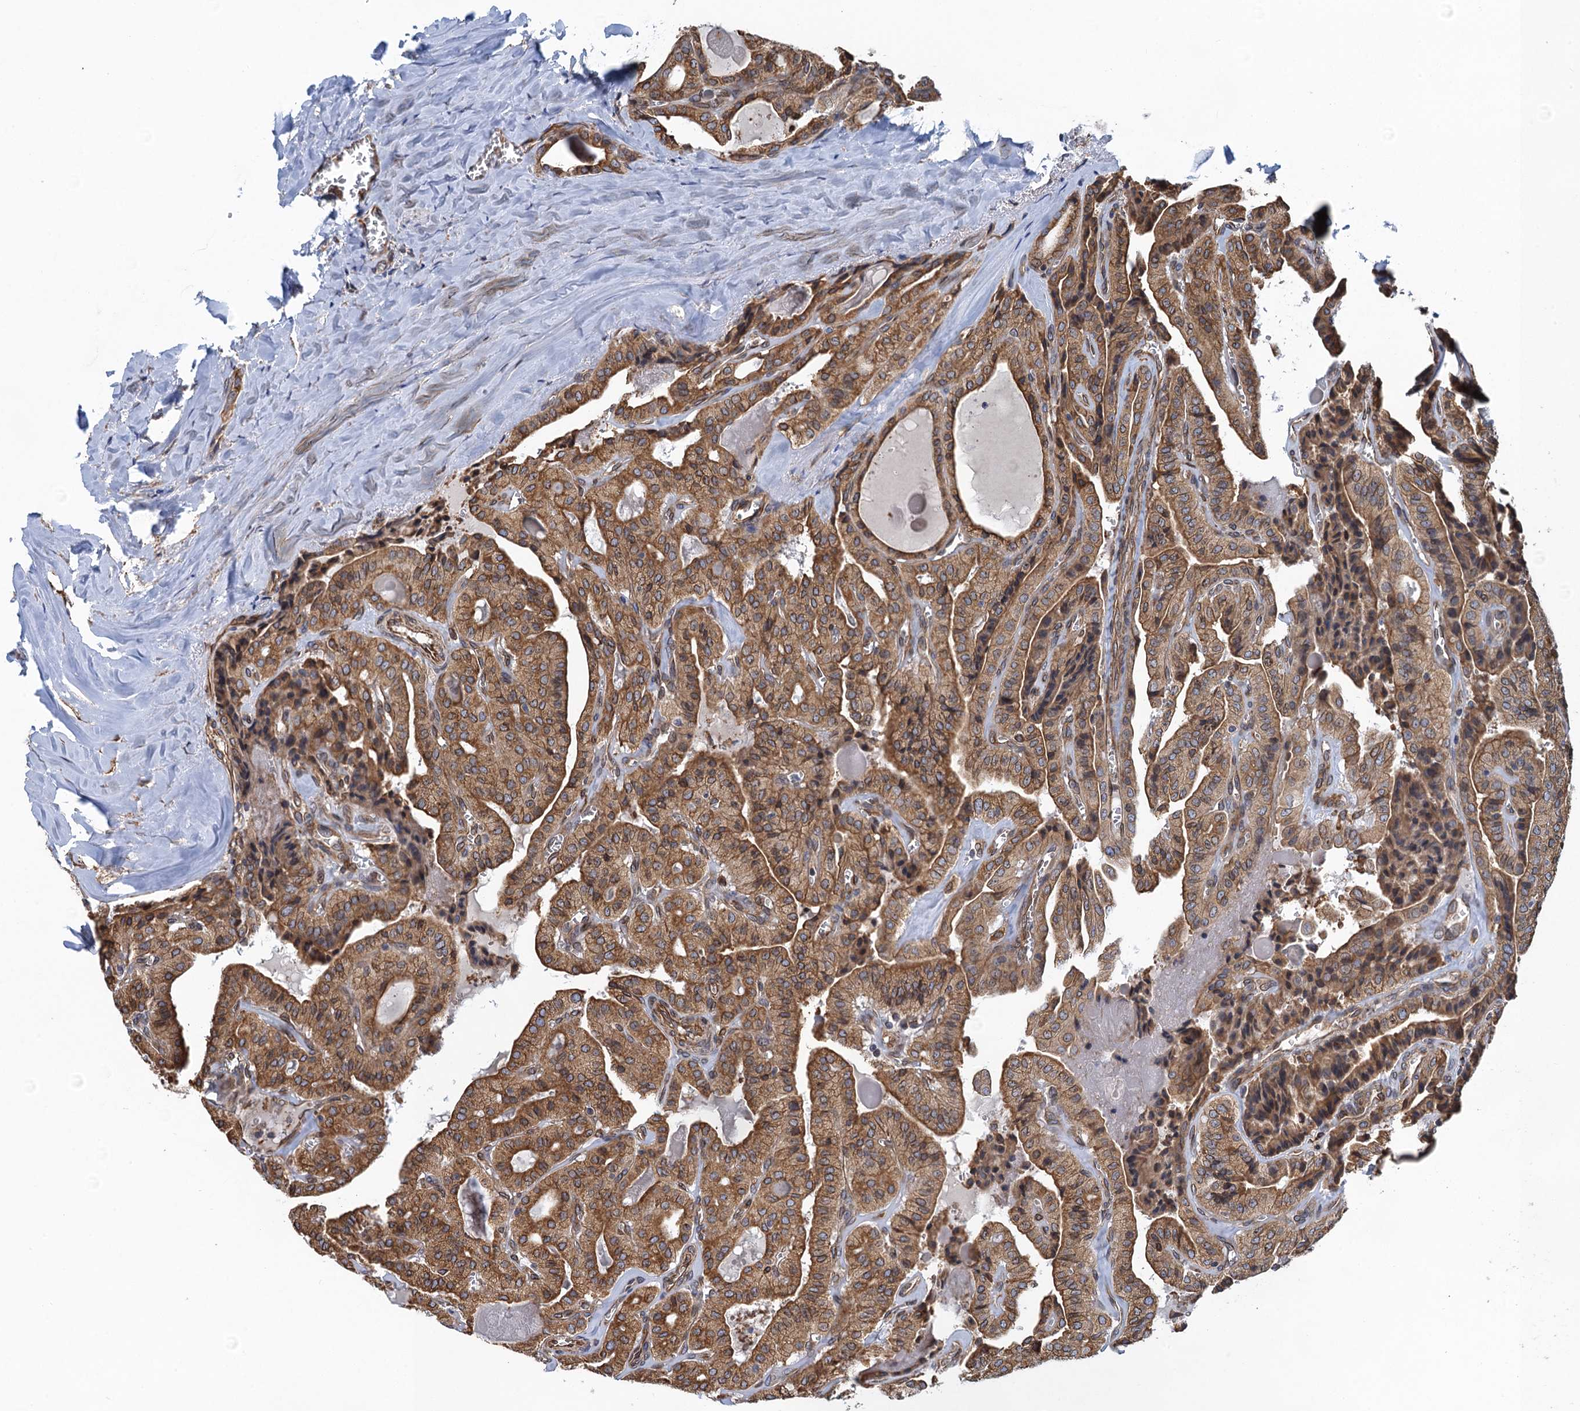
{"staining": {"intensity": "moderate", "quantity": ">75%", "location": "cytoplasmic/membranous"}, "tissue": "thyroid cancer", "cell_type": "Tumor cells", "image_type": "cancer", "snomed": [{"axis": "morphology", "description": "Papillary adenocarcinoma, NOS"}, {"axis": "topography", "description": "Thyroid gland"}], "caption": "Immunohistochemistry (IHC) of human thyroid cancer (papillary adenocarcinoma) reveals medium levels of moderate cytoplasmic/membranous expression in approximately >75% of tumor cells.", "gene": "ARMC5", "patient": {"sex": "male", "age": 52}}